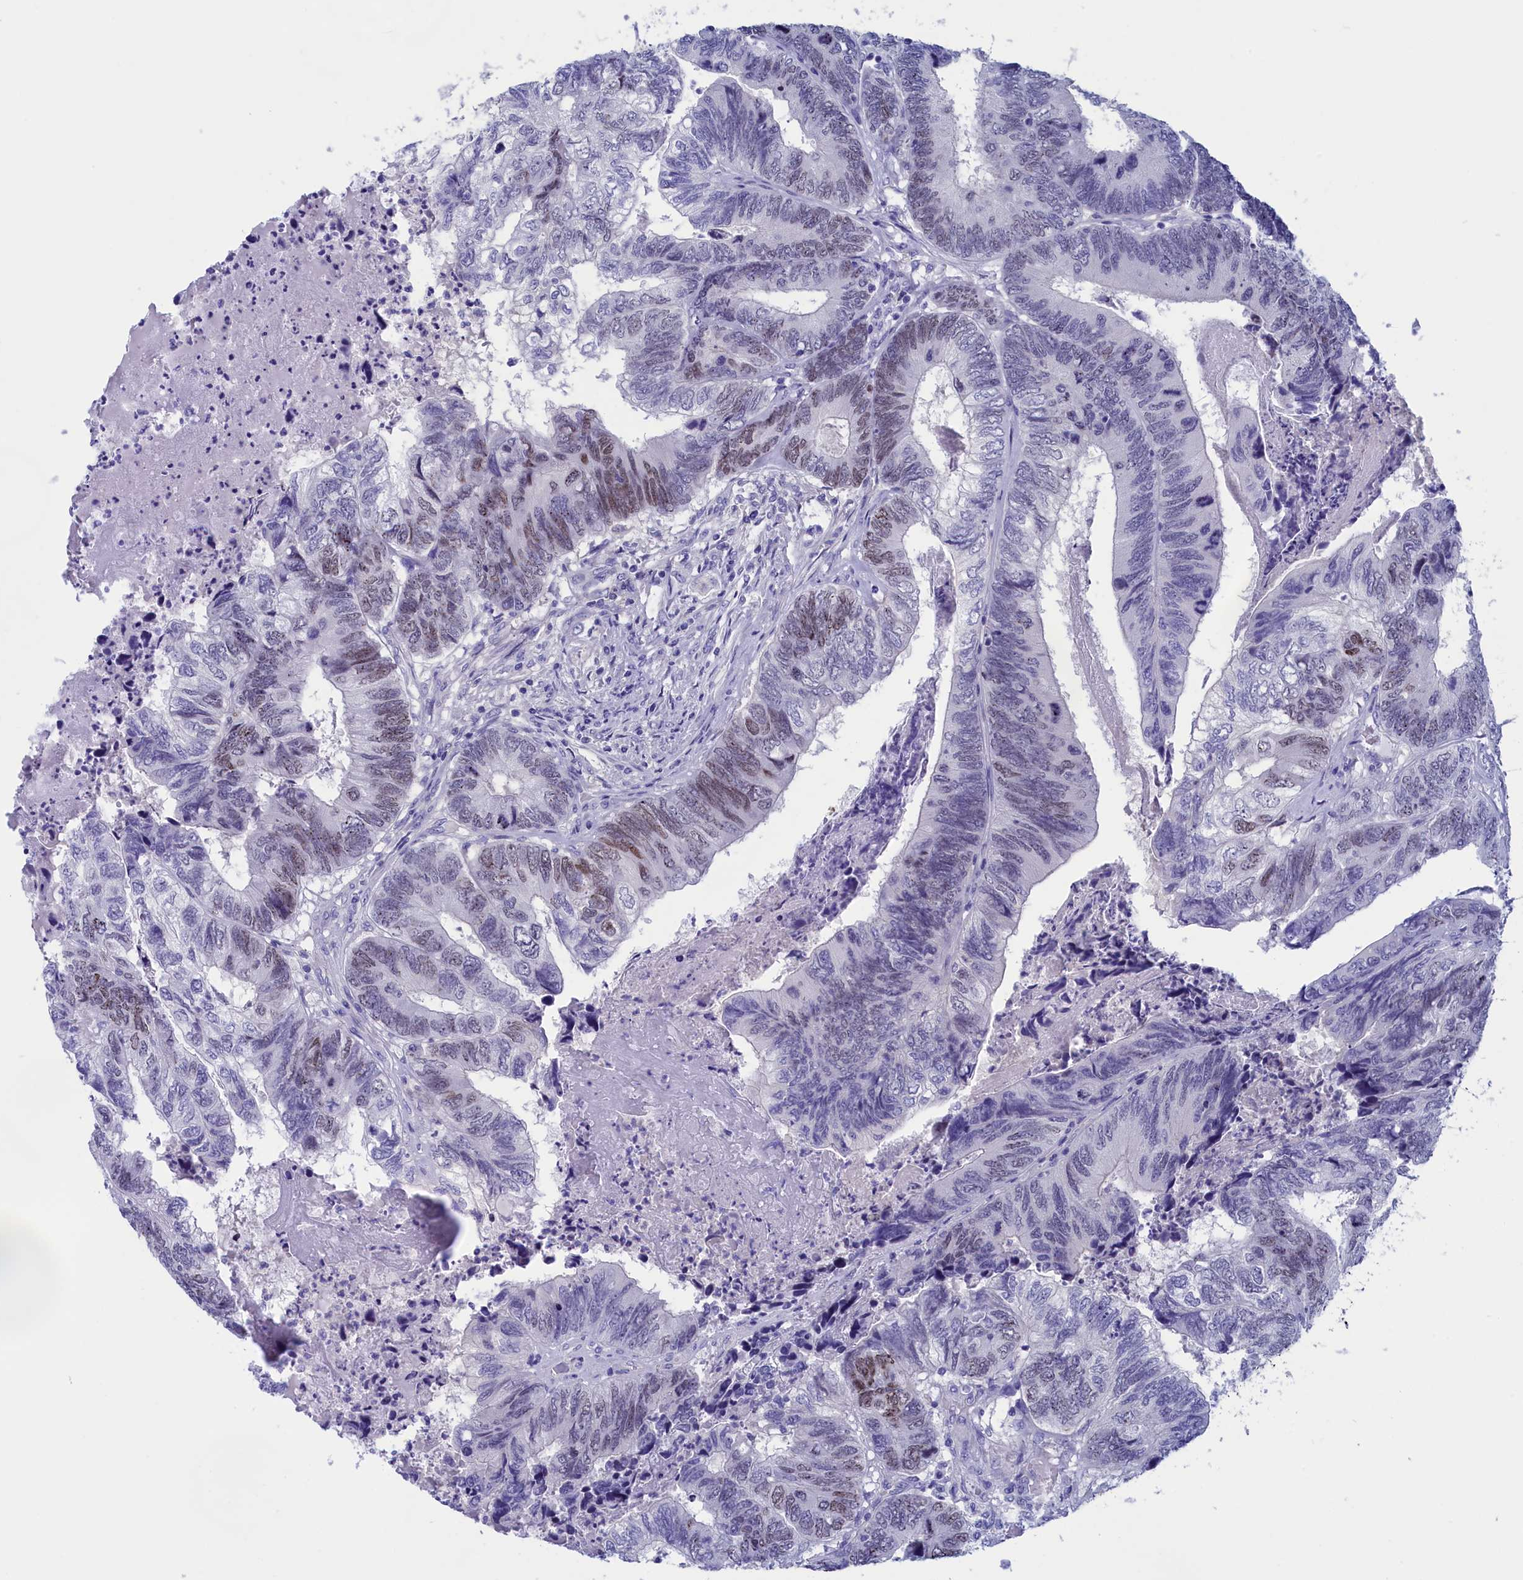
{"staining": {"intensity": "moderate", "quantity": "25%-75%", "location": "nuclear"}, "tissue": "colorectal cancer", "cell_type": "Tumor cells", "image_type": "cancer", "snomed": [{"axis": "morphology", "description": "Adenocarcinoma, NOS"}, {"axis": "topography", "description": "Colon"}], "caption": "Immunohistochemistry (IHC) of human colorectal adenocarcinoma reveals medium levels of moderate nuclear positivity in approximately 25%-75% of tumor cells.", "gene": "VPS35L", "patient": {"sex": "female", "age": 67}}